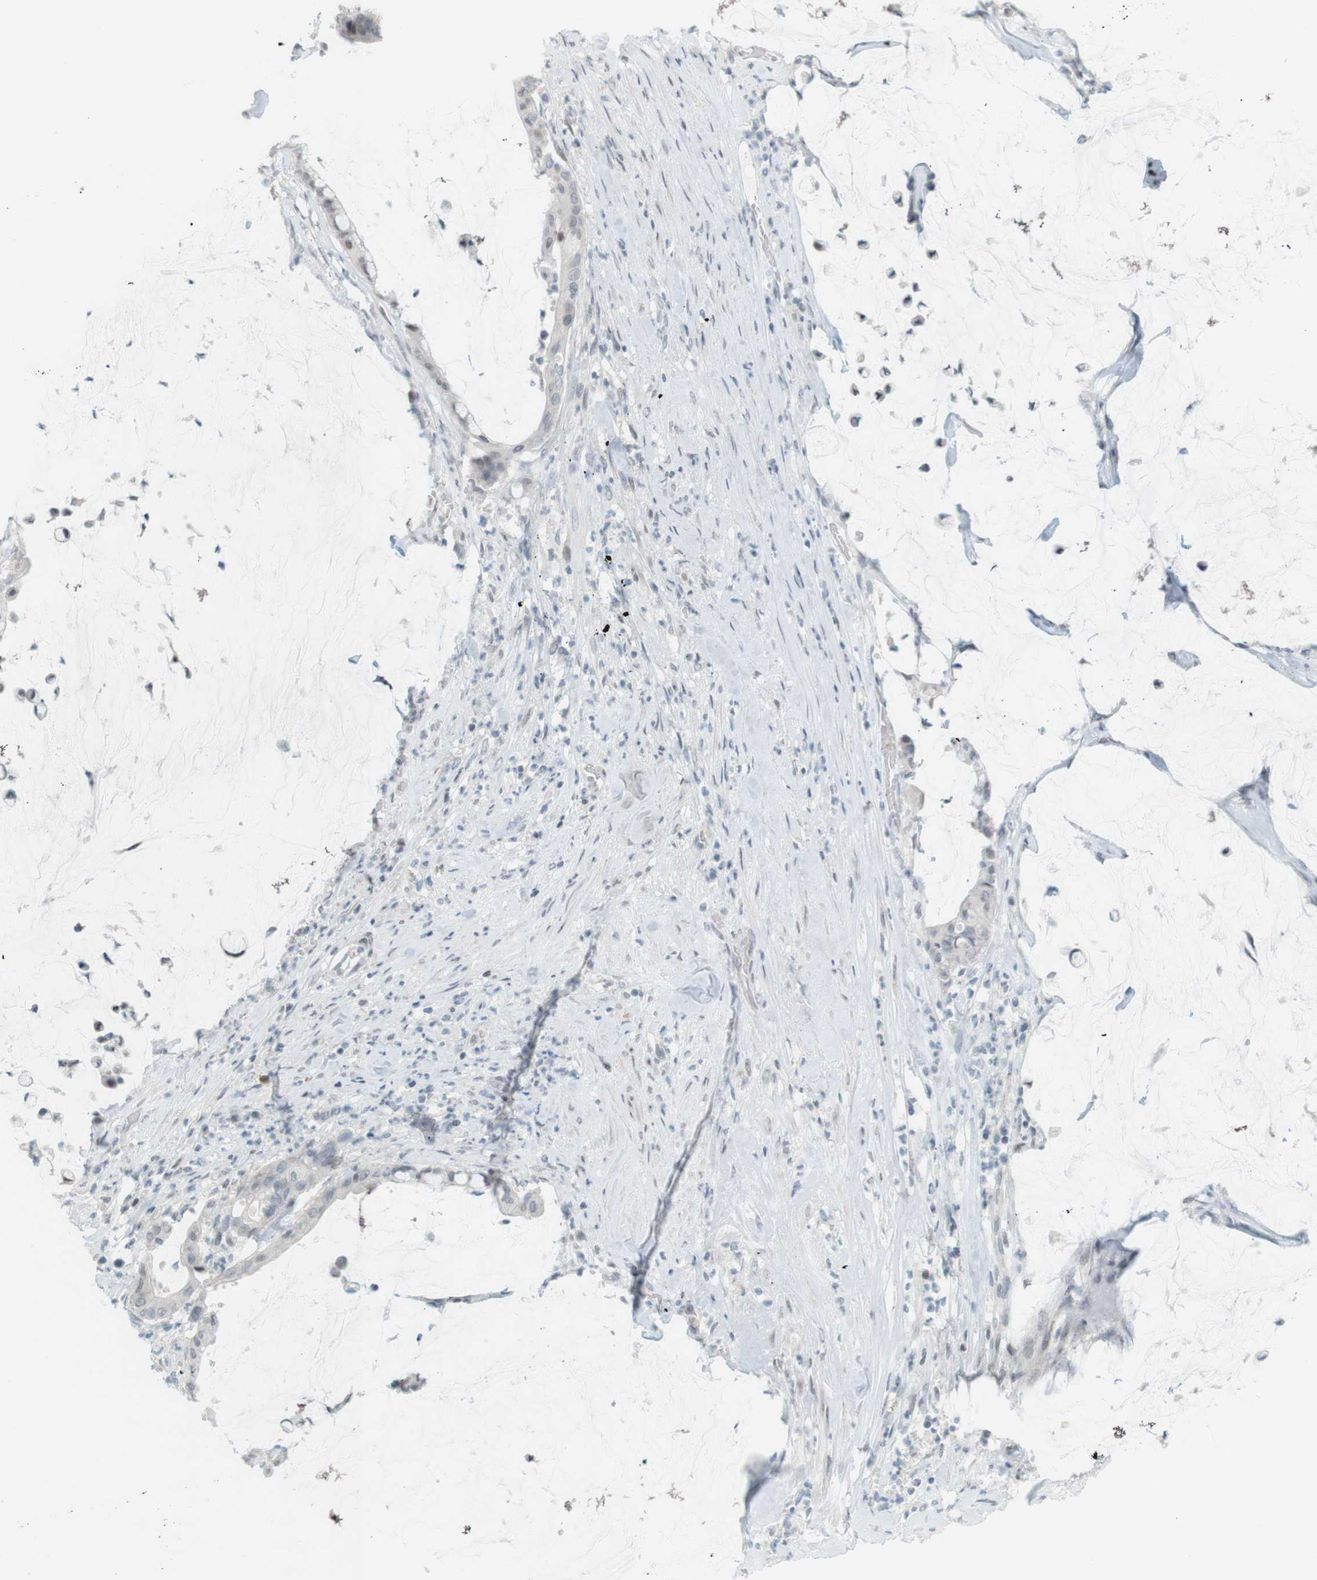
{"staining": {"intensity": "negative", "quantity": "none", "location": "none"}, "tissue": "pancreatic cancer", "cell_type": "Tumor cells", "image_type": "cancer", "snomed": [{"axis": "morphology", "description": "Adenocarcinoma, NOS"}, {"axis": "topography", "description": "Pancreas"}], "caption": "Photomicrograph shows no significant protein expression in tumor cells of pancreatic cancer (adenocarcinoma).", "gene": "DMC1", "patient": {"sex": "male", "age": 41}}